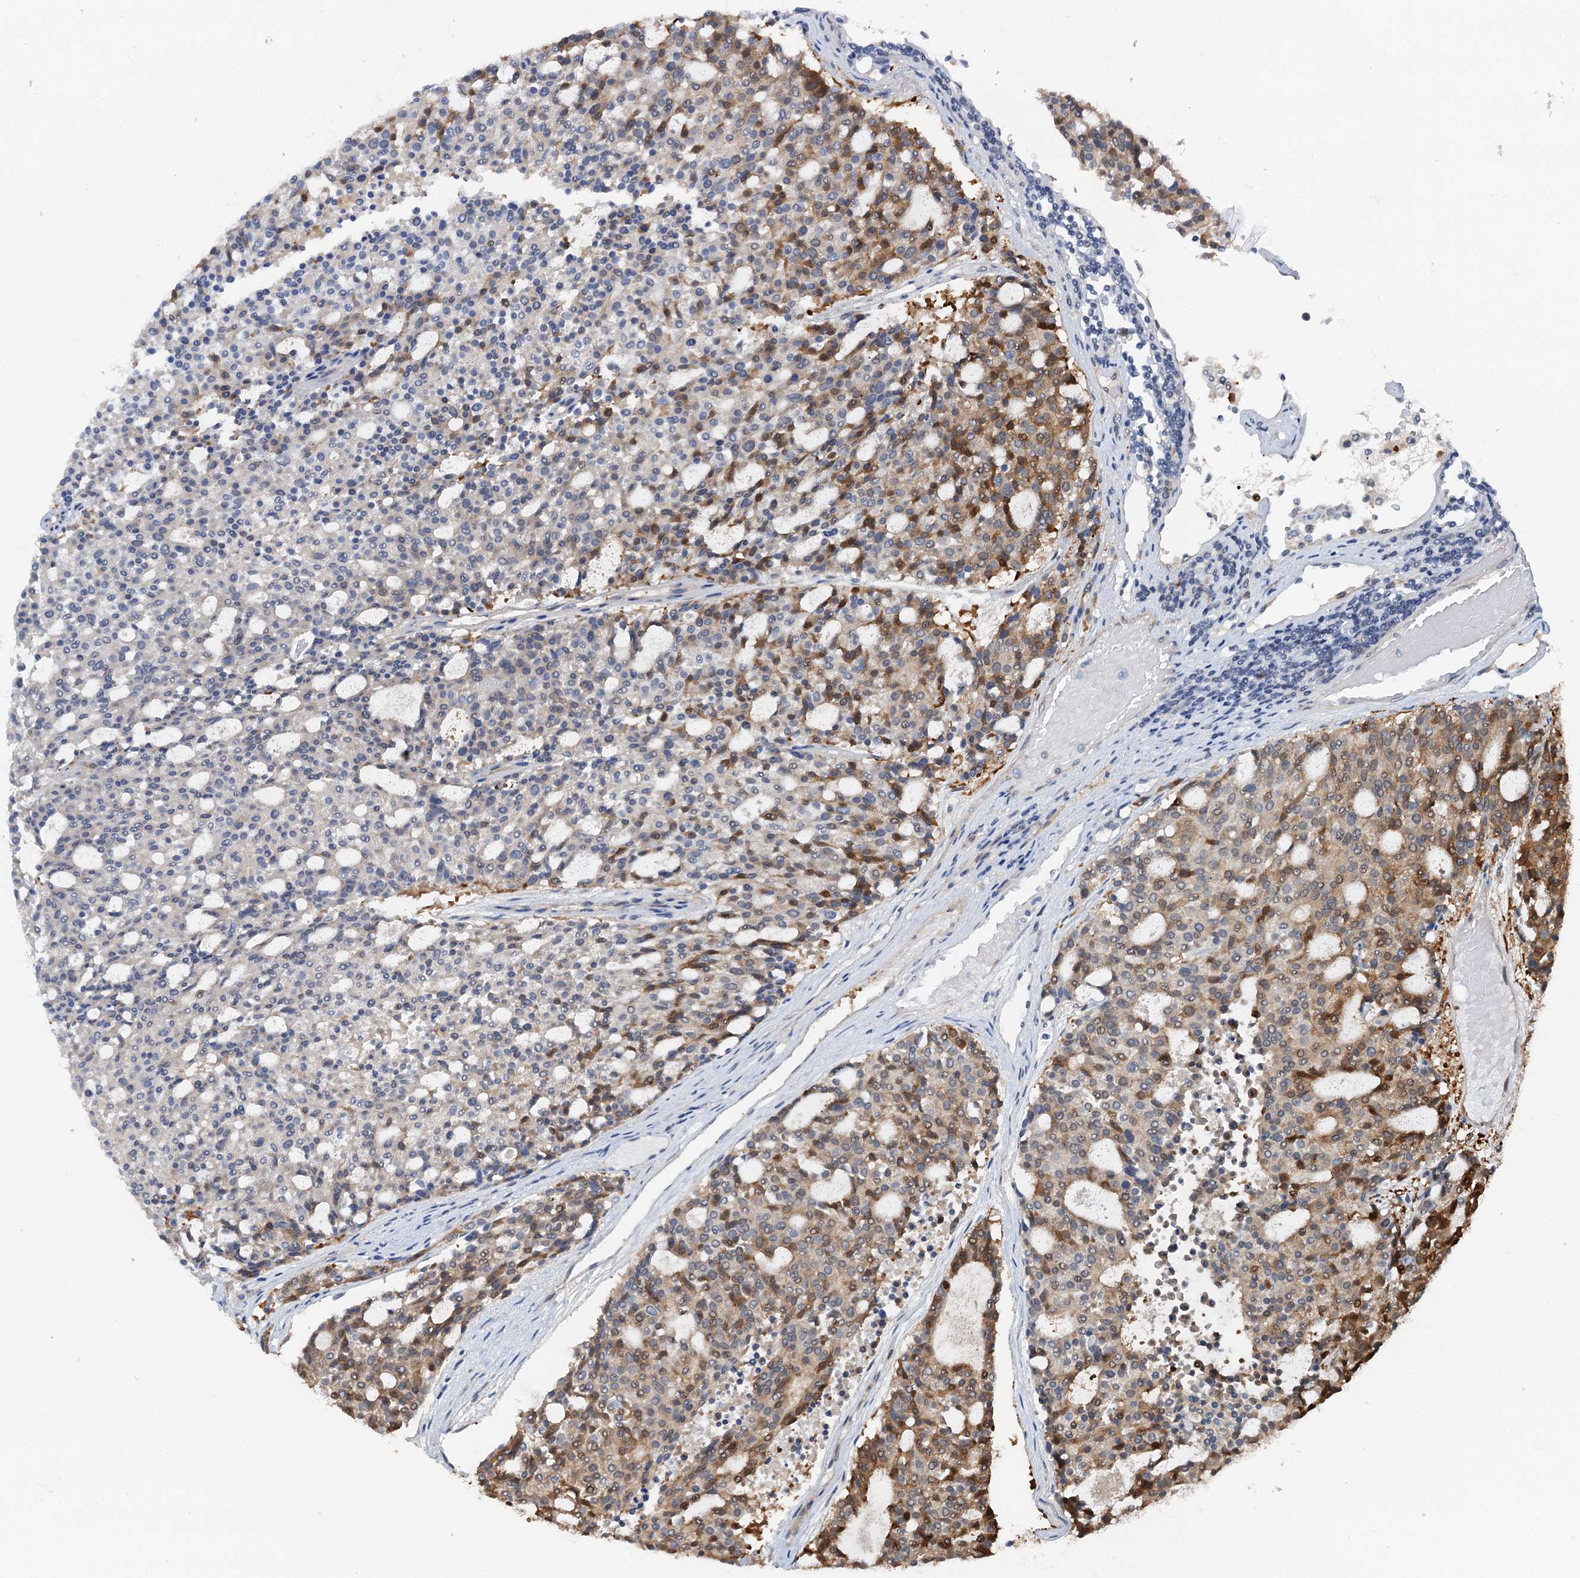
{"staining": {"intensity": "moderate", "quantity": "25%-75%", "location": "cytoplasmic/membranous,nuclear"}, "tissue": "carcinoid", "cell_type": "Tumor cells", "image_type": "cancer", "snomed": [{"axis": "morphology", "description": "Carcinoid, malignant, NOS"}, {"axis": "topography", "description": "Pancreas"}], "caption": "Immunohistochemistry (IHC) (DAB) staining of carcinoid (malignant) exhibits moderate cytoplasmic/membranous and nuclear protein expression in approximately 25%-75% of tumor cells.", "gene": "CFDP1", "patient": {"sex": "female", "age": 54}}